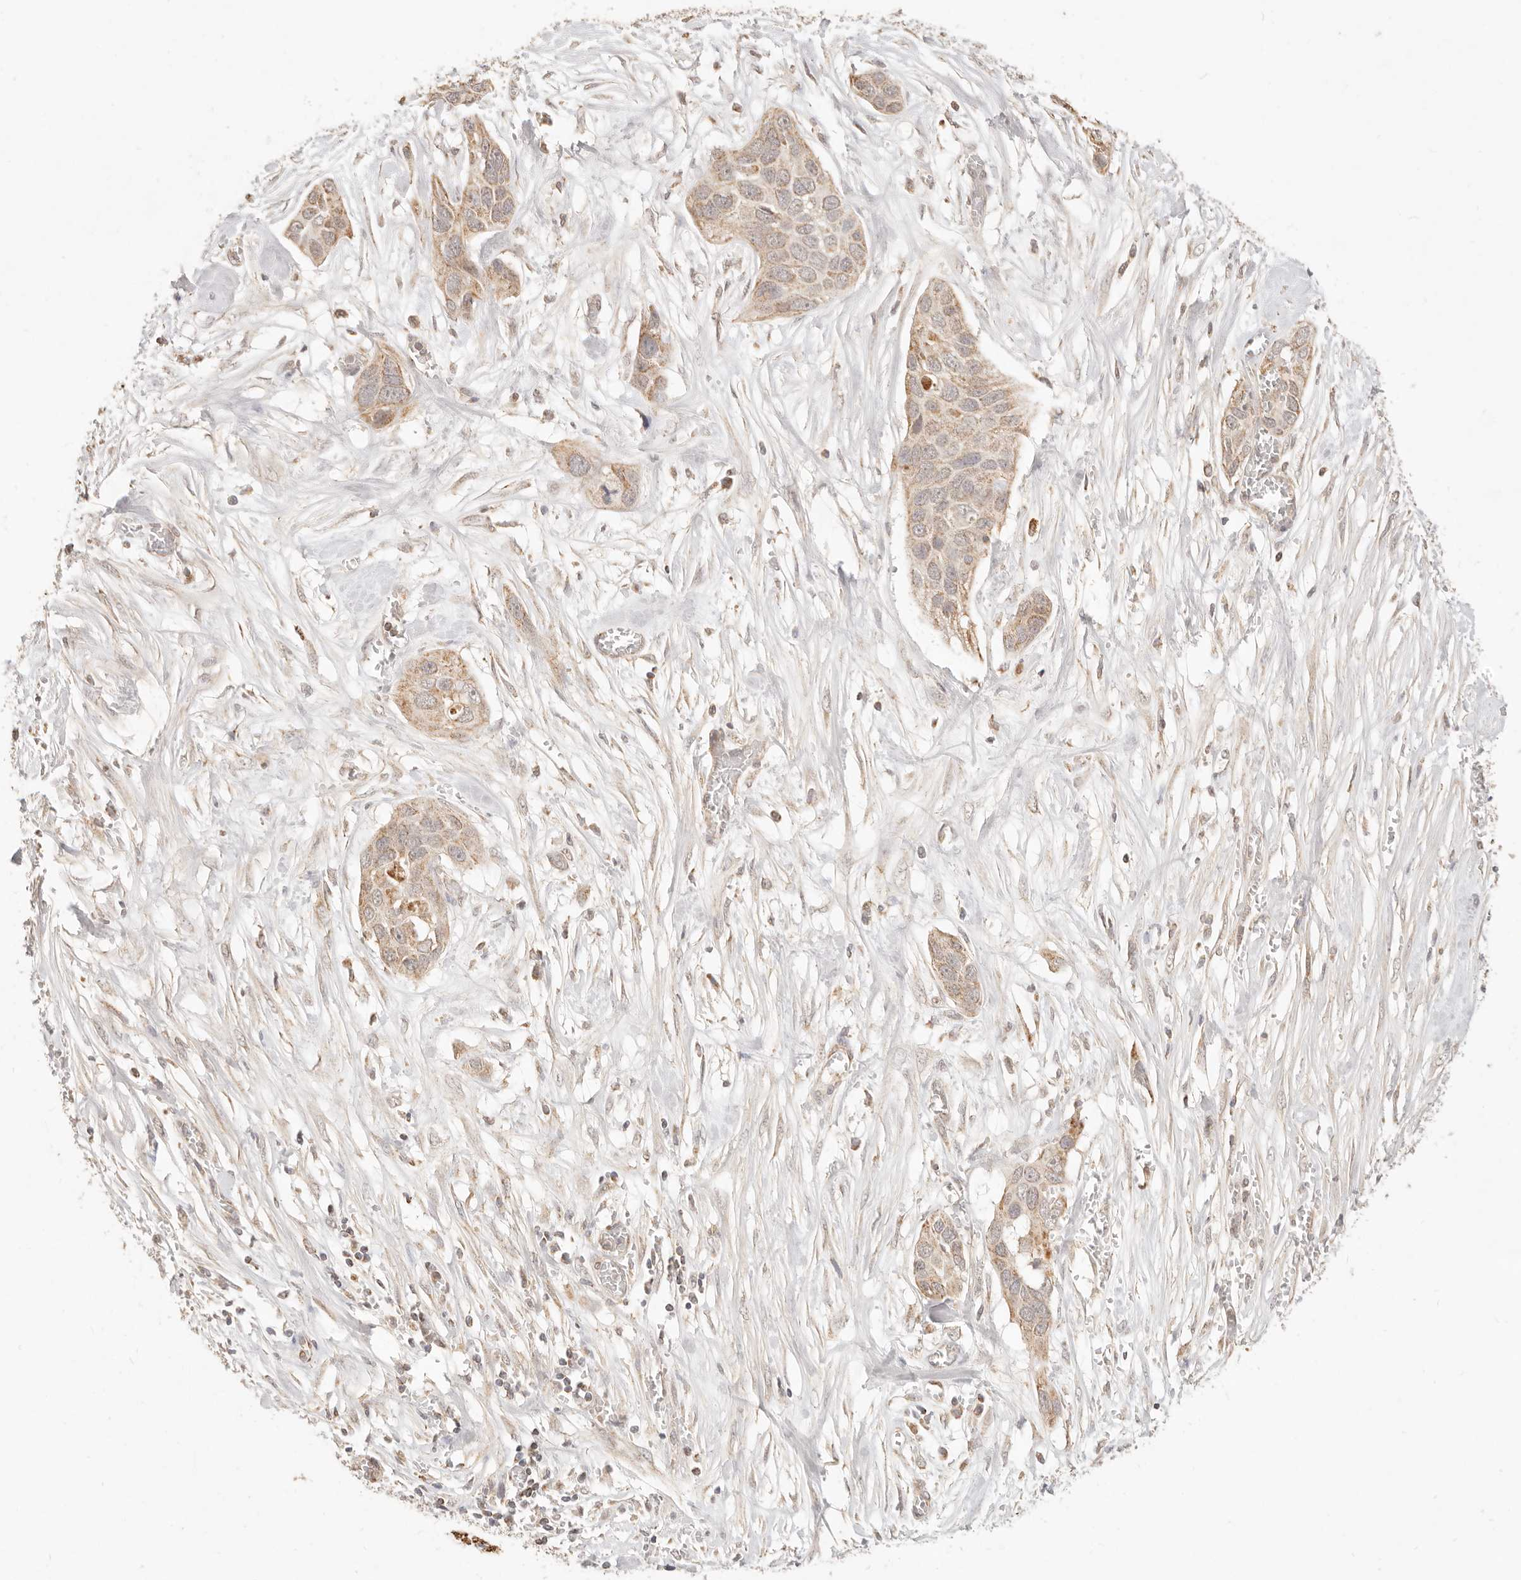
{"staining": {"intensity": "moderate", "quantity": ">75%", "location": "cytoplasmic/membranous"}, "tissue": "pancreatic cancer", "cell_type": "Tumor cells", "image_type": "cancer", "snomed": [{"axis": "morphology", "description": "Adenocarcinoma, NOS"}, {"axis": "topography", "description": "Pancreas"}], "caption": "Protein staining of adenocarcinoma (pancreatic) tissue displays moderate cytoplasmic/membranous expression in about >75% of tumor cells.", "gene": "CPLANE2", "patient": {"sex": "female", "age": 60}}